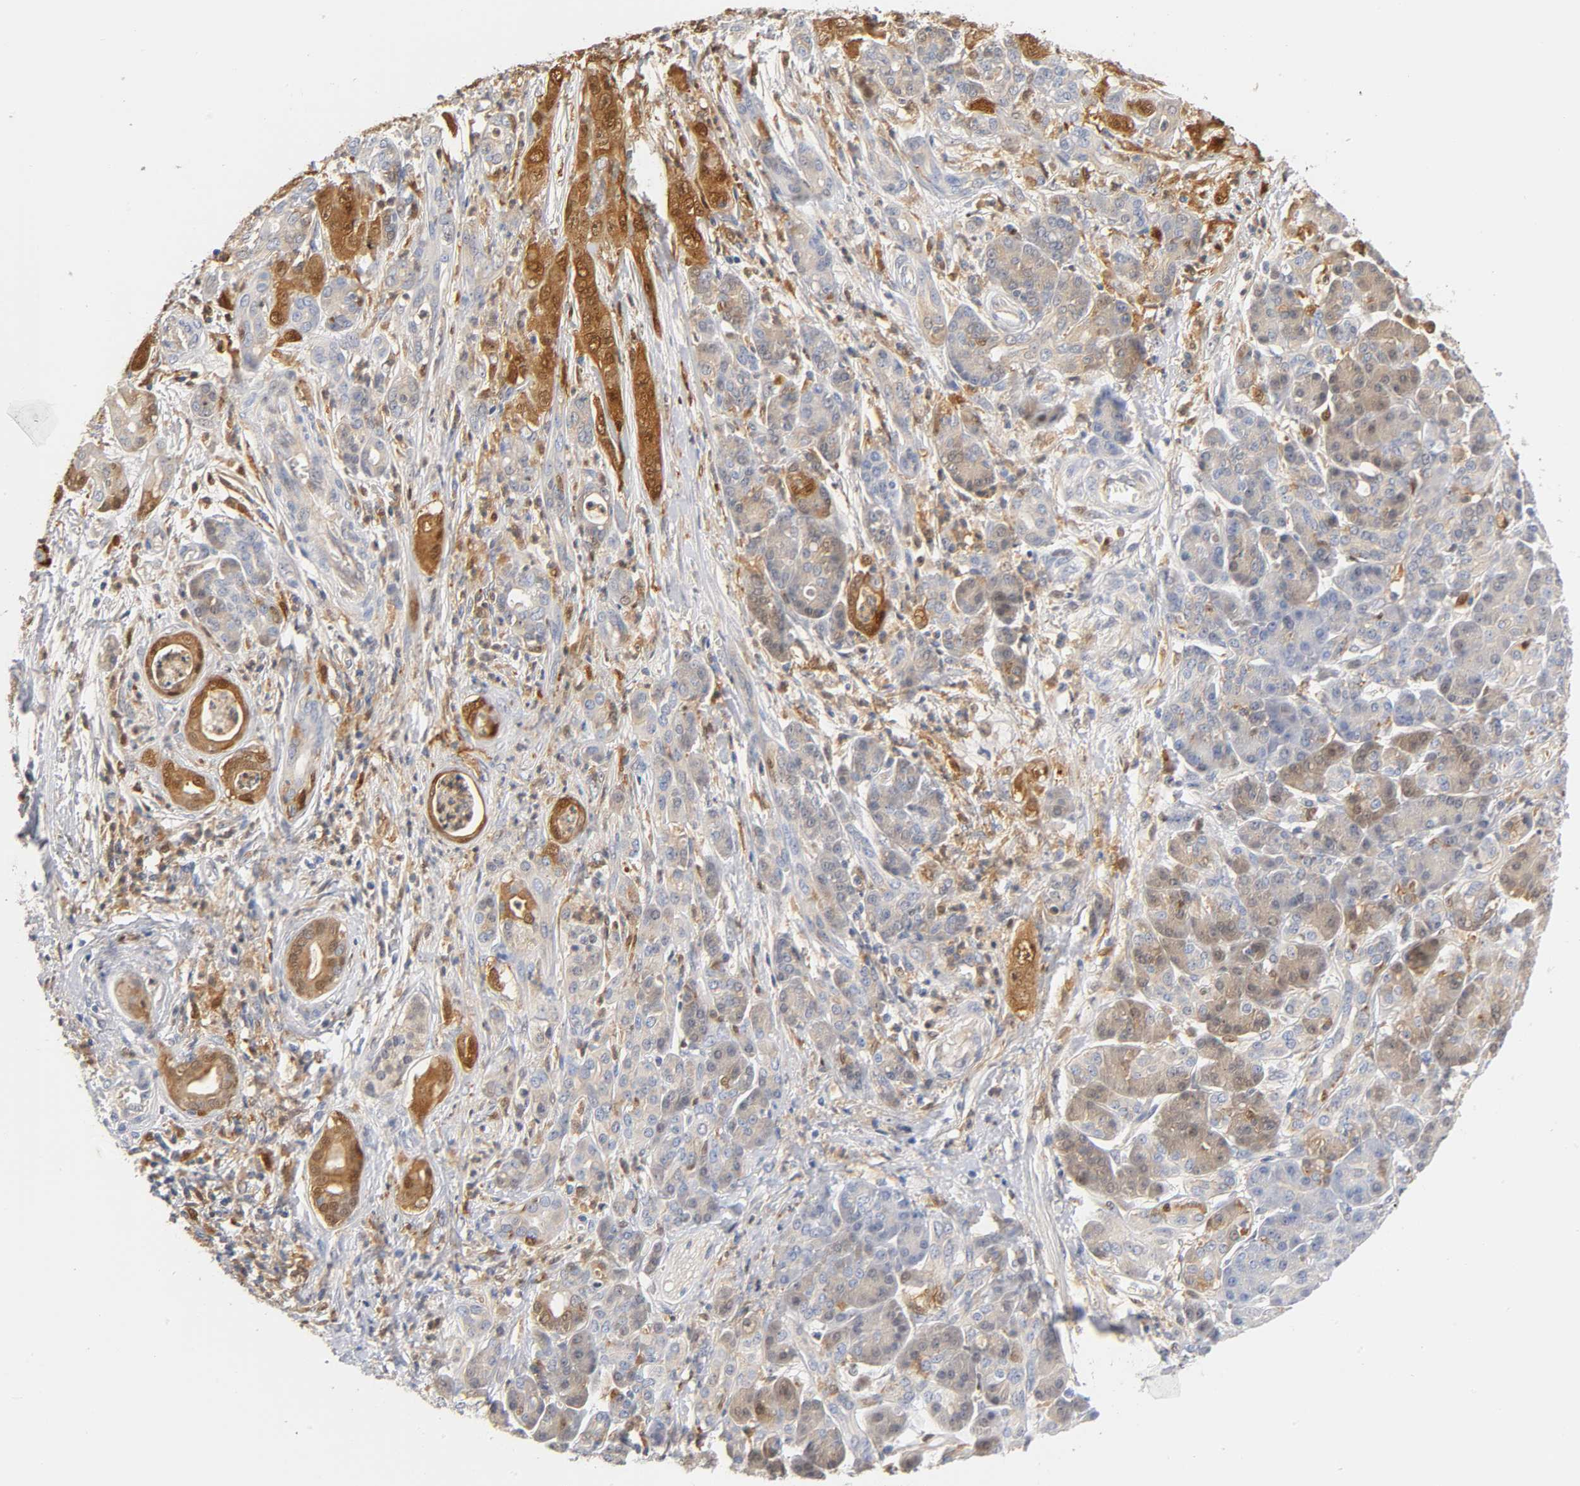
{"staining": {"intensity": "moderate", "quantity": ">75%", "location": "cytoplasmic/membranous,nuclear"}, "tissue": "pancreatic cancer", "cell_type": "Tumor cells", "image_type": "cancer", "snomed": [{"axis": "morphology", "description": "Adenocarcinoma, NOS"}, {"axis": "topography", "description": "Pancreas"}], "caption": "Adenocarcinoma (pancreatic) was stained to show a protein in brown. There is medium levels of moderate cytoplasmic/membranous and nuclear positivity in about >75% of tumor cells.", "gene": "IL18", "patient": {"sex": "male", "age": 59}}